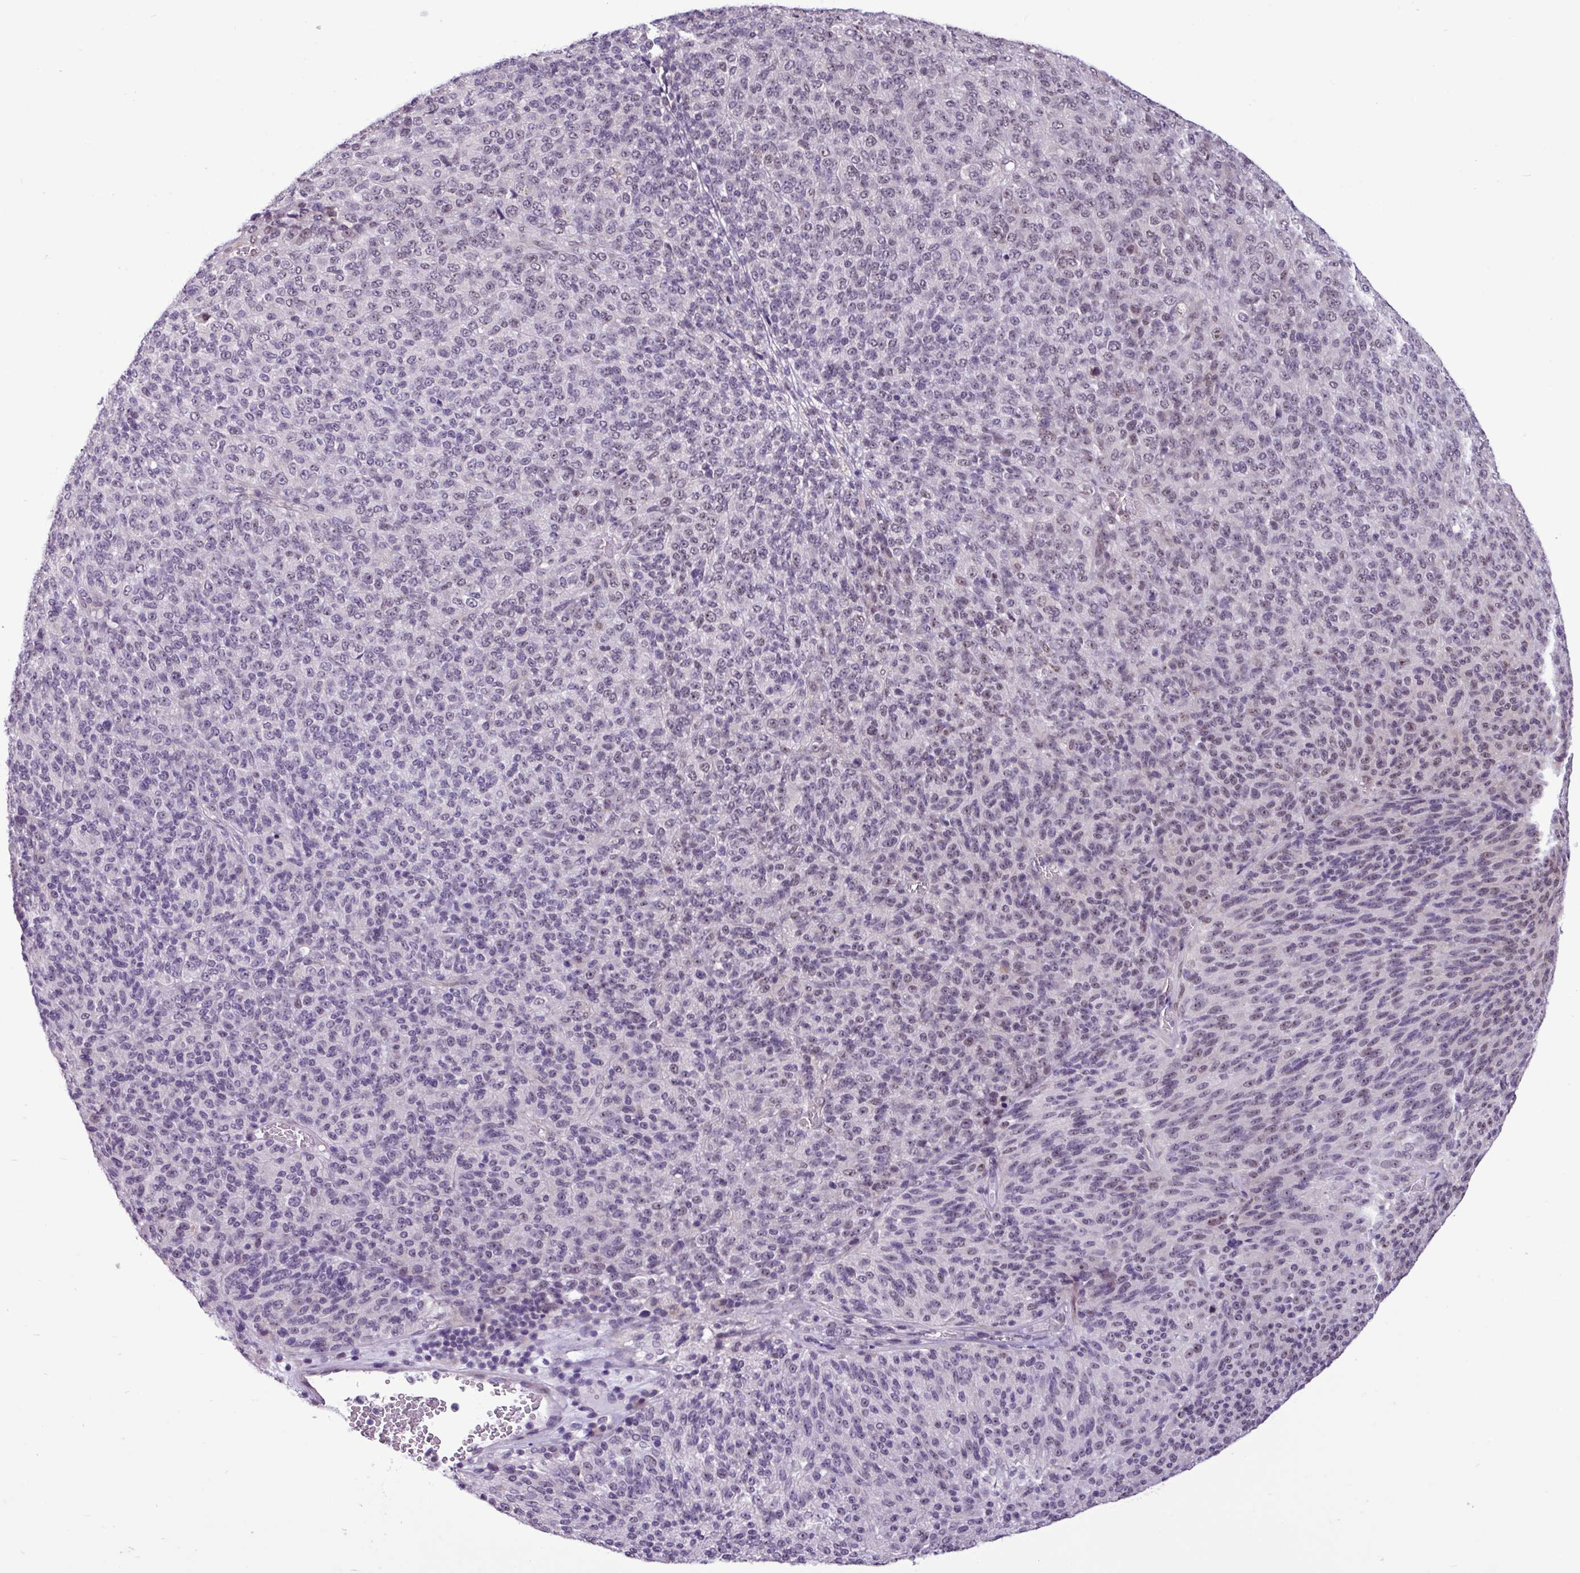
{"staining": {"intensity": "moderate", "quantity": "<25%", "location": "nuclear"}, "tissue": "melanoma", "cell_type": "Tumor cells", "image_type": "cancer", "snomed": [{"axis": "morphology", "description": "Malignant melanoma, Metastatic site"}, {"axis": "topography", "description": "Brain"}], "caption": "IHC image of neoplastic tissue: human malignant melanoma (metastatic site) stained using immunohistochemistry reveals low levels of moderate protein expression localized specifically in the nuclear of tumor cells, appearing as a nuclear brown color.", "gene": "UTP18", "patient": {"sex": "female", "age": 56}}